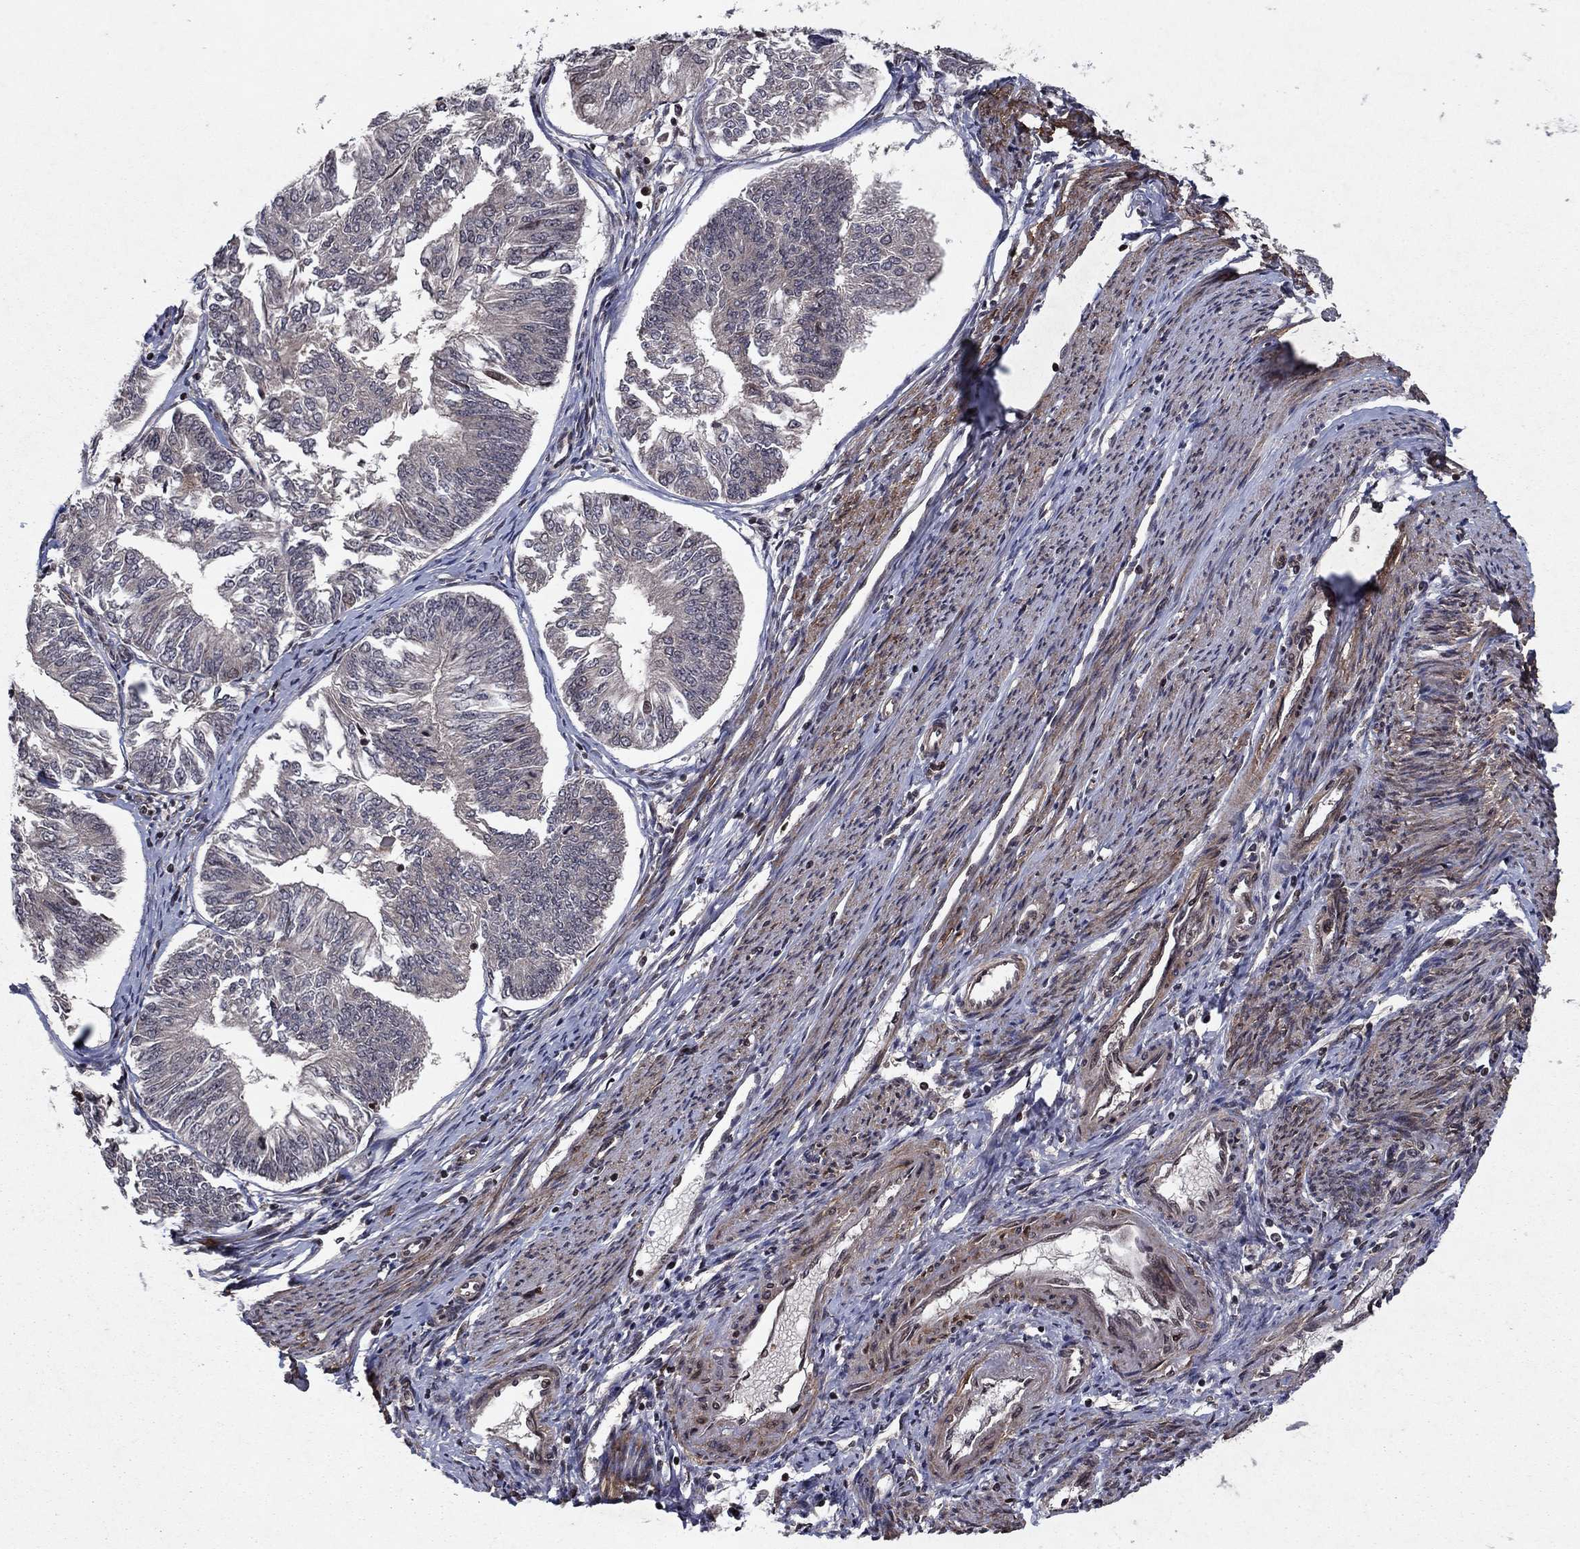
{"staining": {"intensity": "negative", "quantity": "none", "location": "none"}, "tissue": "endometrial cancer", "cell_type": "Tumor cells", "image_type": "cancer", "snomed": [{"axis": "morphology", "description": "Adenocarcinoma, NOS"}, {"axis": "topography", "description": "Endometrium"}], "caption": "Human endometrial adenocarcinoma stained for a protein using IHC reveals no staining in tumor cells.", "gene": "SORBS1", "patient": {"sex": "female", "age": 58}}